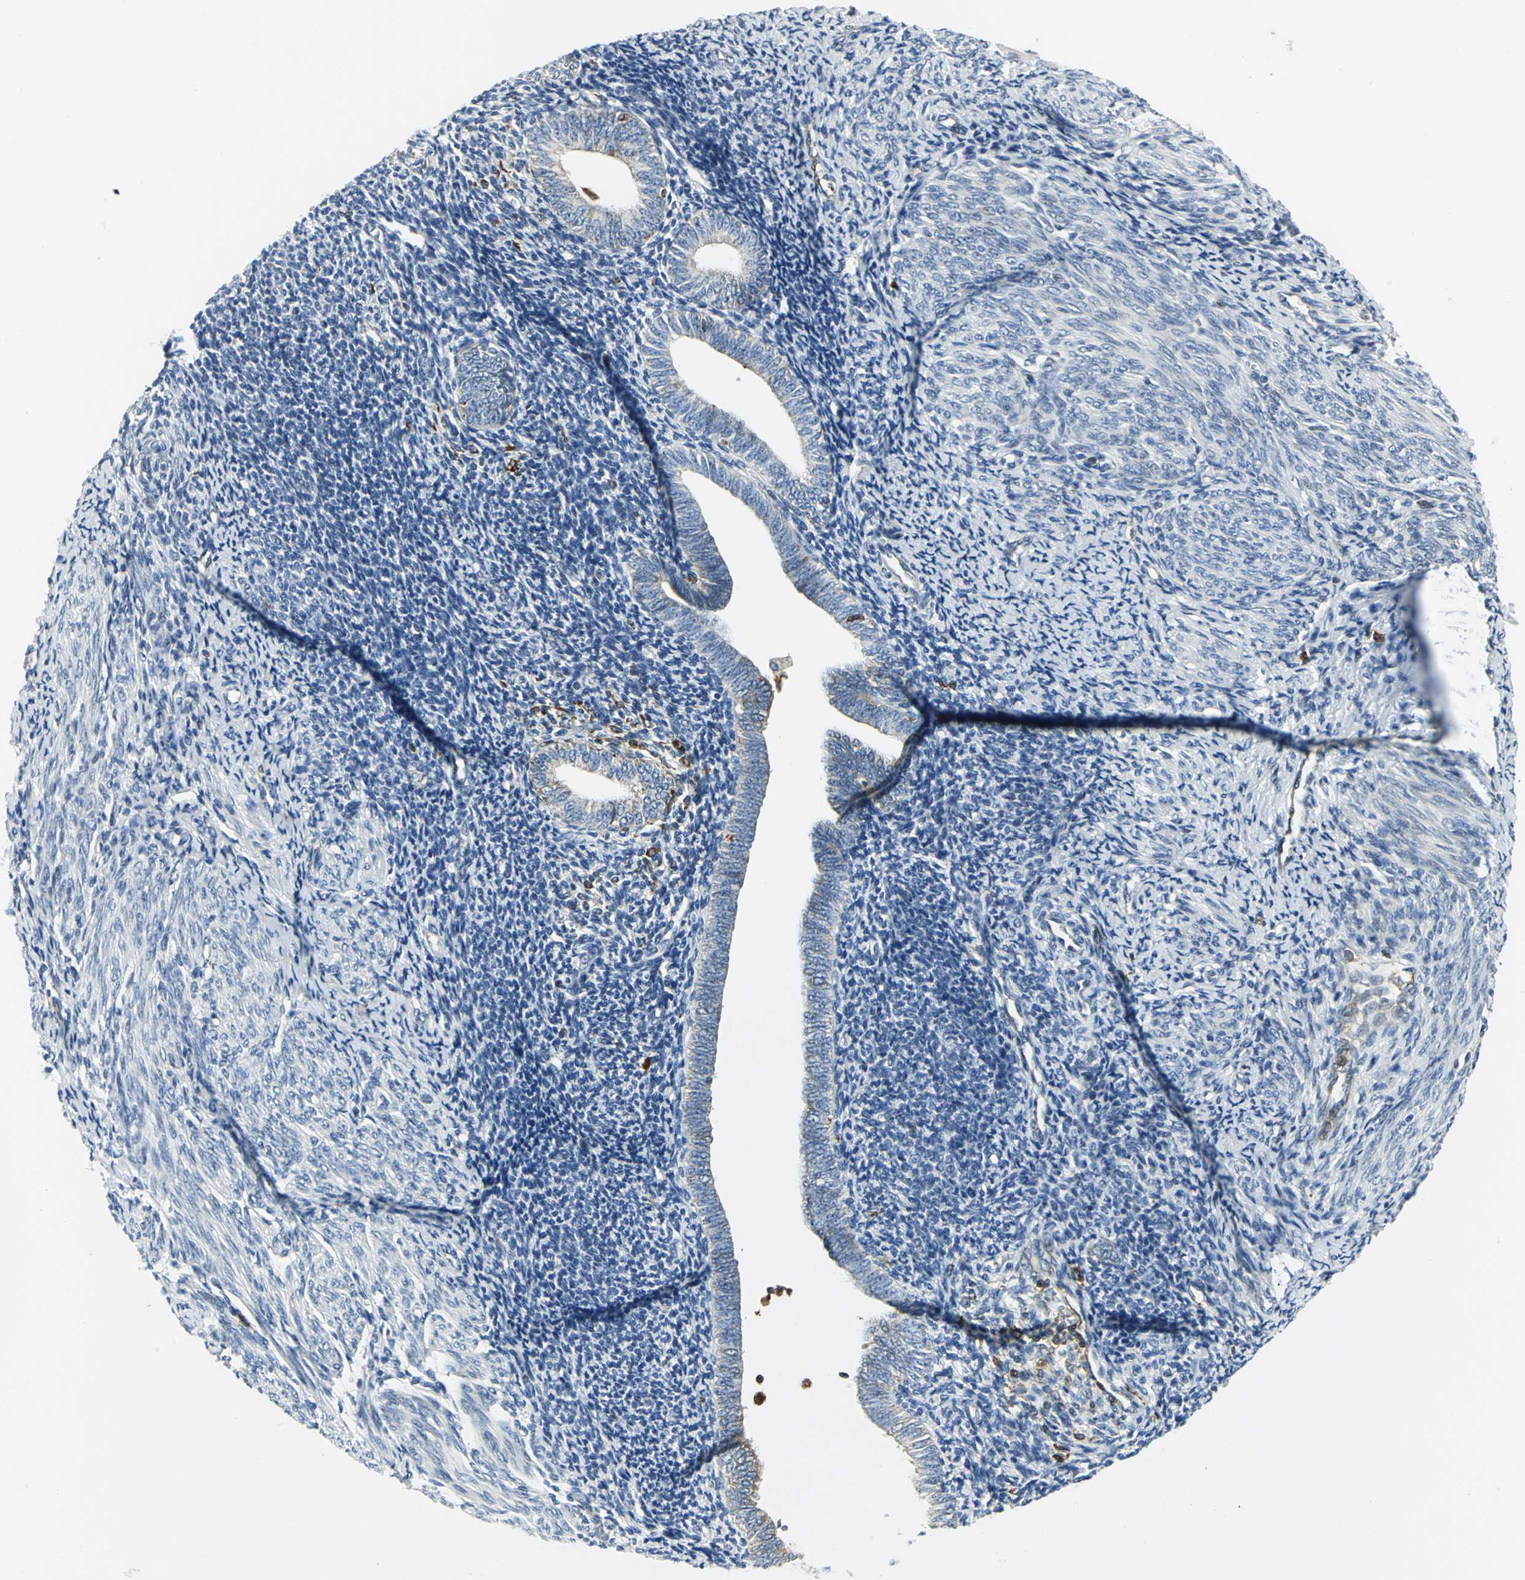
{"staining": {"intensity": "moderate", "quantity": "<25%", "location": "cytoplasmic/membranous"}, "tissue": "endometrium", "cell_type": "Cells in endometrial stroma", "image_type": "normal", "snomed": [{"axis": "morphology", "description": "Normal tissue, NOS"}, {"axis": "topography", "description": "Endometrium"}], "caption": "IHC histopathology image of normal endometrium: endometrium stained using immunohistochemistry reveals low levels of moderate protein expression localized specifically in the cytoplasmic/membranous of cells in endometrial stroma, appearing as a cytoplasmic/membranous brown color.", "gene": "USP40", "patient": {"sex": "female", "age": 57}}